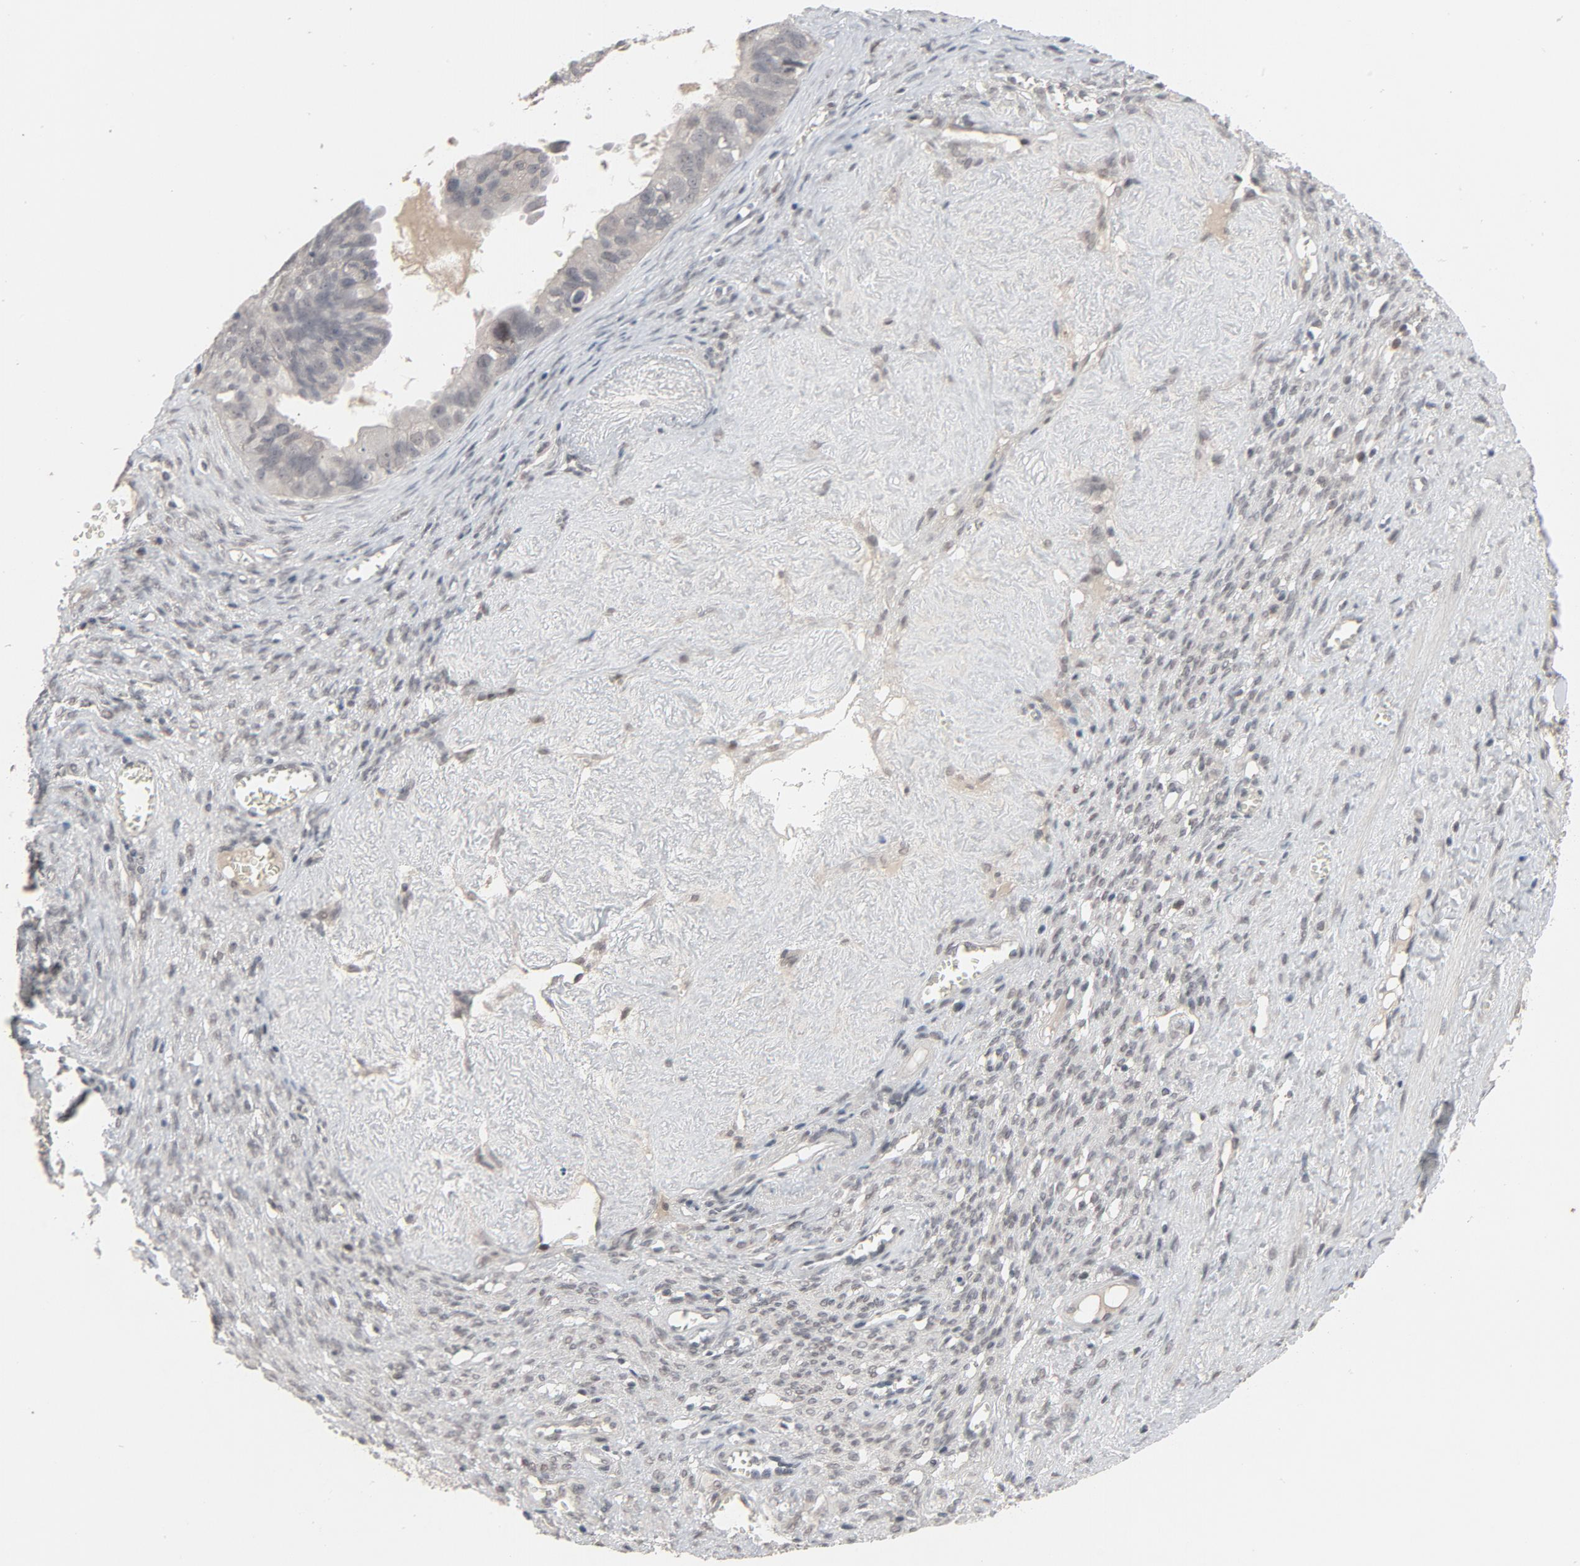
{"staining": {"intensity": "weak", "quantity": ">75%", "location": "cytoplasmic/membranous"}, "tissue": "ovarian cancer", "cell_type": "Tumor cells", "image_type": "cancer", "snomed": [{"axis": "morphology", "description": "Carcinoma, endometroid"}, {"axis": "topography", "description": "Ovary"}], "caption": "This is a micrograph of immunohistochemistry staining of endometroid carcinoma (ovarian), which shows weak staining in the cytoplasmic/membranous of tumor cells.", "gene": "MT3", "patient": {"sex": "female", "age": 85}}